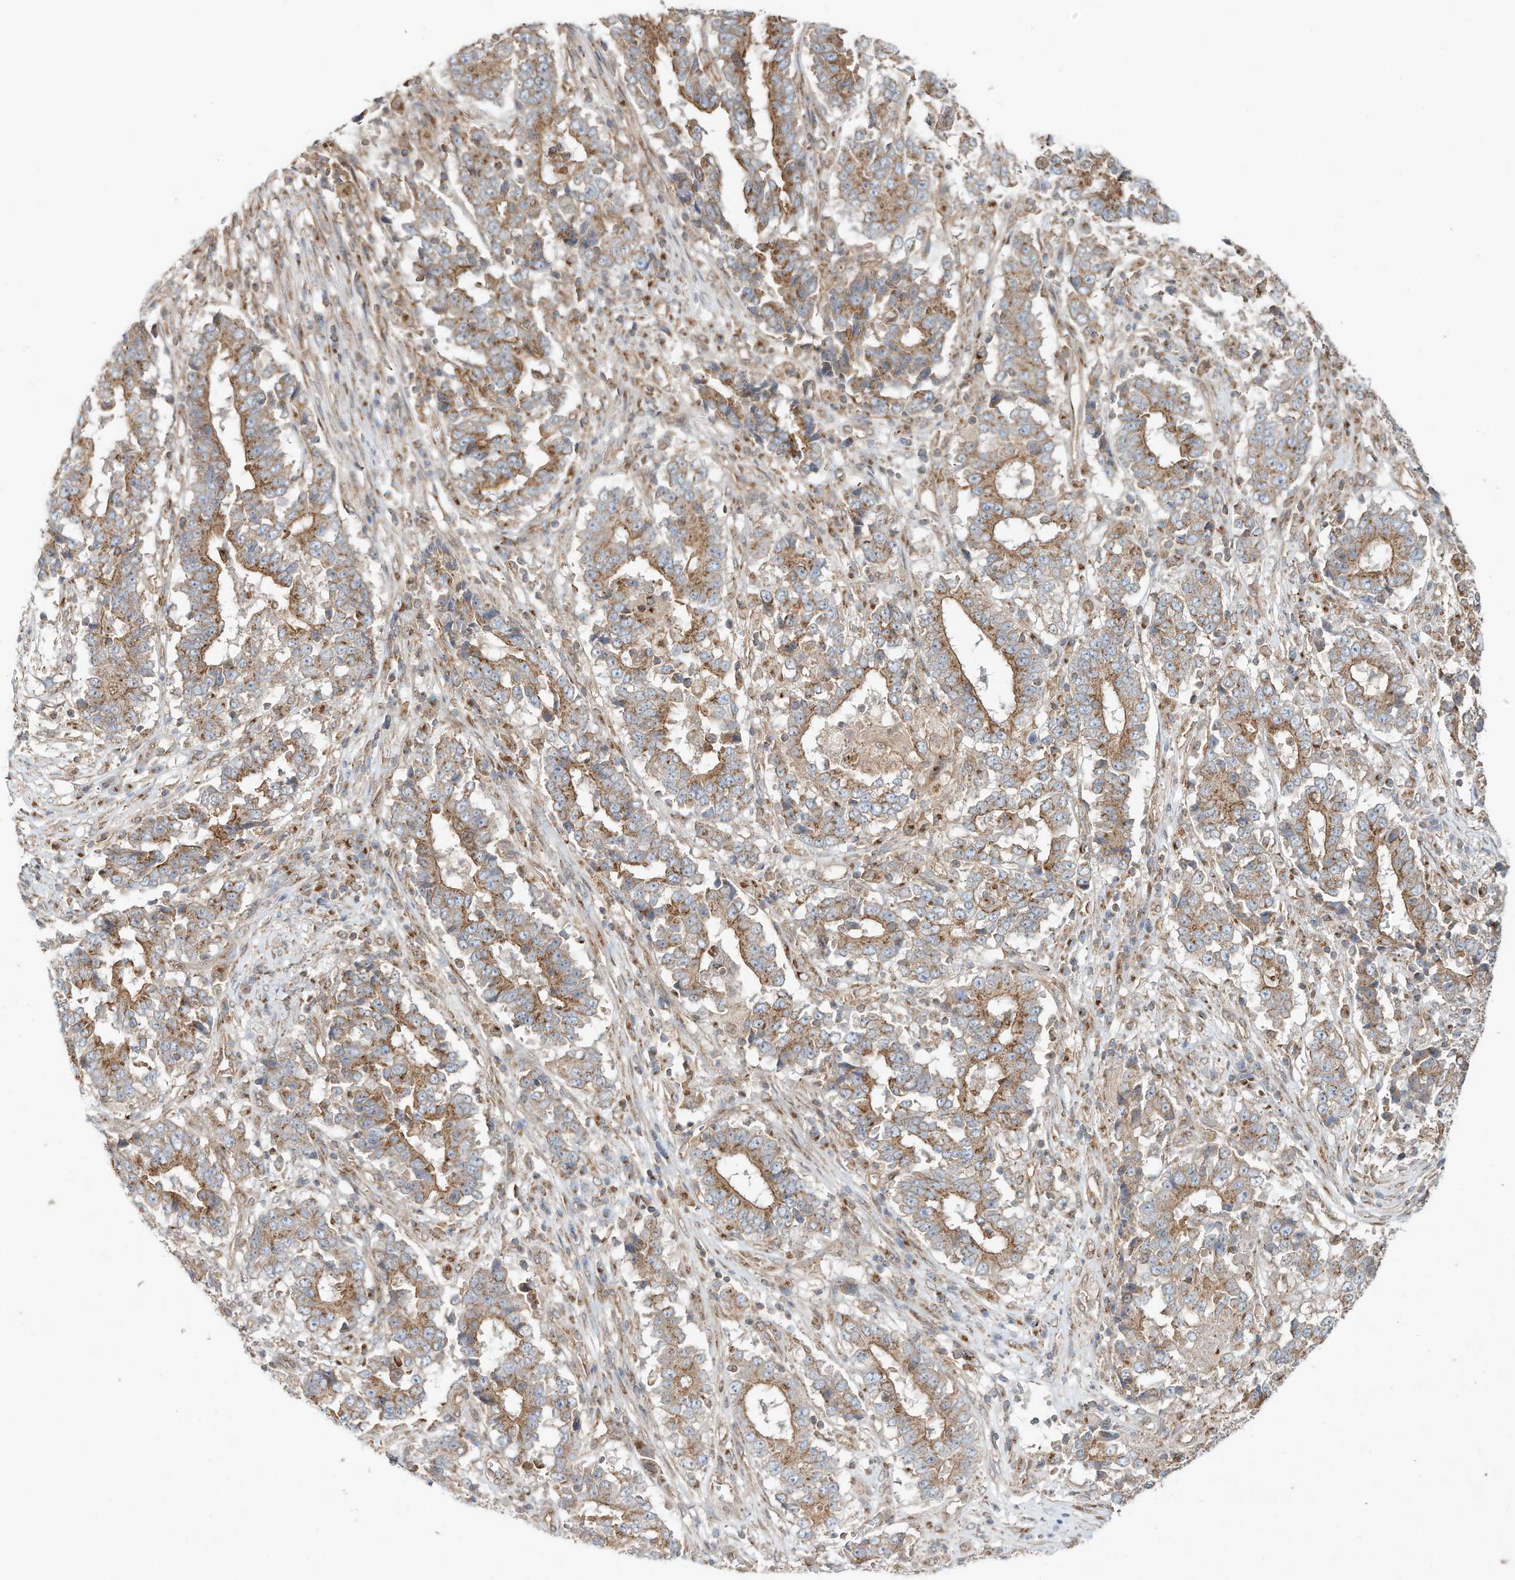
{"staining": {"intensity": "moderate", "quantity": ">75%", "location": "cytoplasmic/membranous"}, "tissue": "stomach cancer", "cell_type": "Tumor cells", "image_type": "cancer", "snomed": [{"axis": "morphology", "description": "Adenocarcinoma, NOS"}, {"axis": "topography", "description": "Stomach"}], "caption": "A high-resolution image shows IHC staining of stomach cancer, which exhibits moderate cytoplasmic/membranous positivity in about >75% of tumor cells.", "gene": "CUX1", "patient": {"sex": "male", "age": 59}}